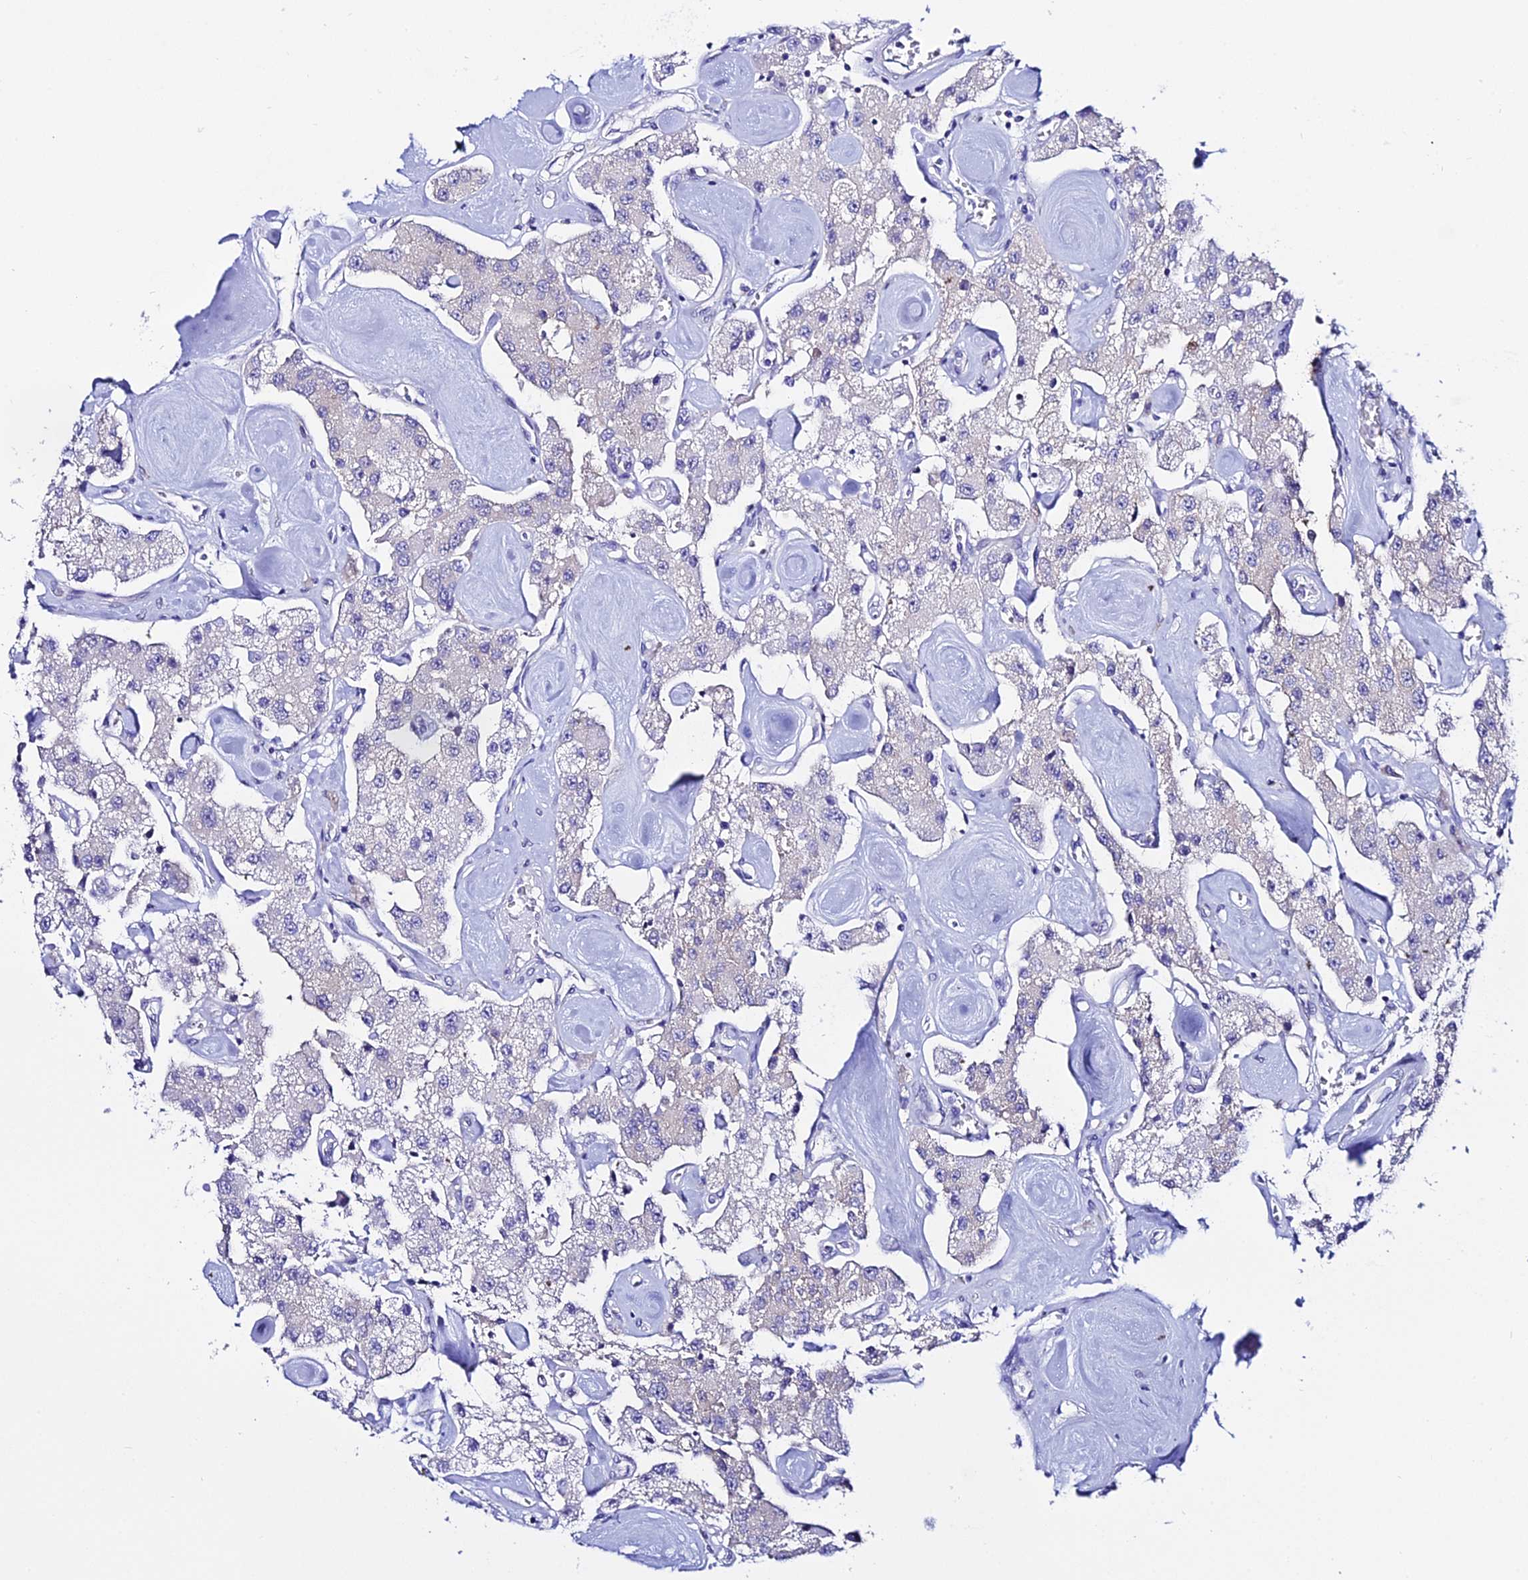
{"staining": {"intensity": "negative", "quantity": "none", "location": "none"}, "tissue": "carcinoid", "cell_type": "Tumor cells", "image_type": "cancer", "snomed": [{"axis": "morphology", "description": "Carcinoid, malignant, NOS"}, {"axis": "topography", "description": "Pancreas"}], "caption": "The immunohistochemistry (IHC) photomicrograph has no significant expression in tumor cells of malignant carcinoid tissue.", "gene": "ATG16L2", "patient": {"sex": "male", "age": 41}}